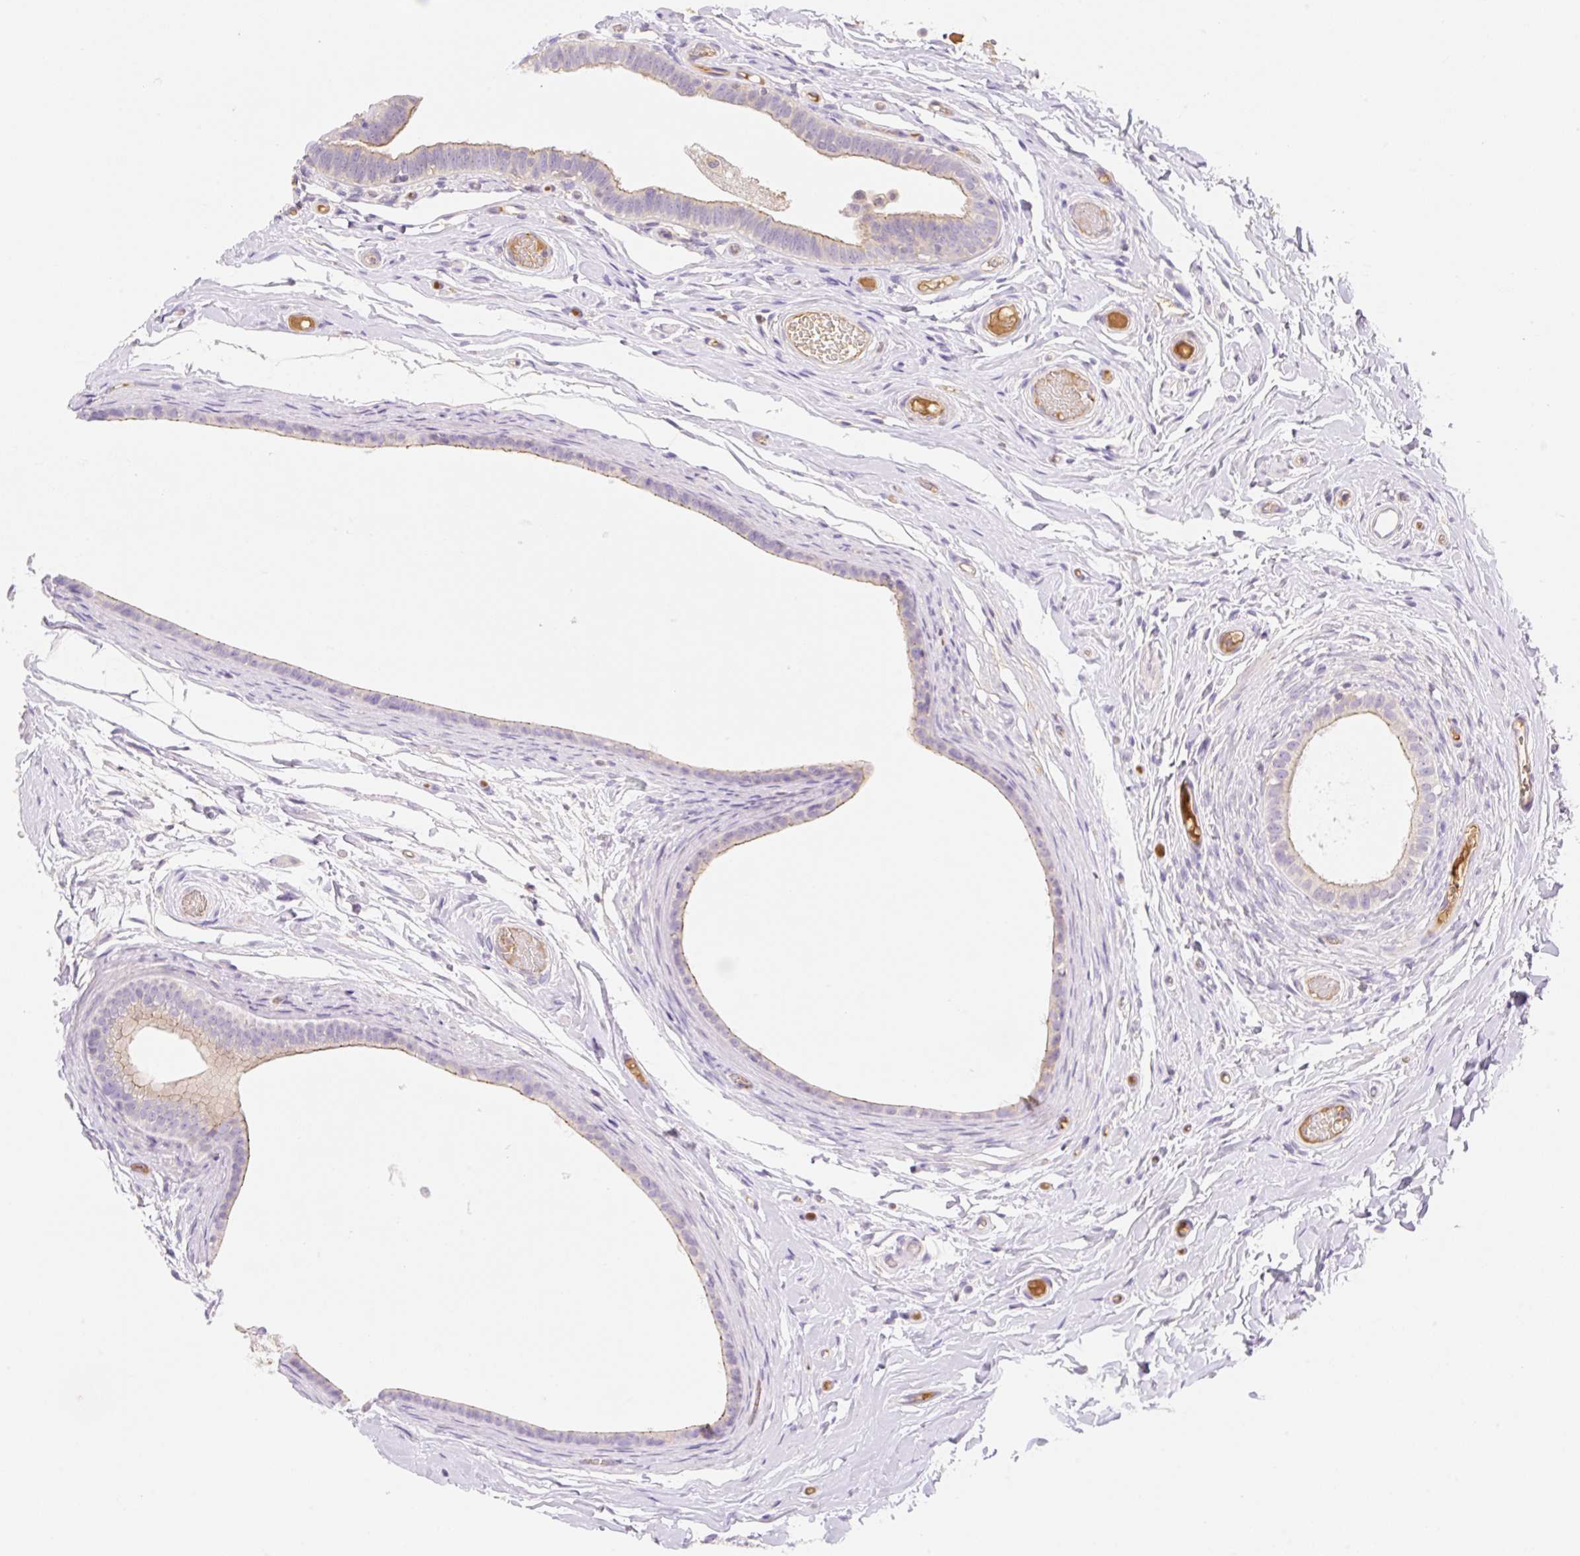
{"staining": {"intensity": "weak", "quantity": "<25%", "location": "cytoplasmic/membranous"}, "tissue": "epididymis", "cell_type": "Glandular cells", "image_type": "normal", "snomed": [{"axis": "morphology", "description": "Normal tissue, NOS"}, {"axis": "morphology", "description": "Carcinoma, Embryonal, NOS"}, {"axis": "topography", "description": "Testis"}, {"axis": "topography", "description": "Epididymis"}], "caption": "The image exhibits no staining of glandular cells in normal epididymis.", "gene": "DENND5A", "patient": {"sex": "male", "age": 36}}